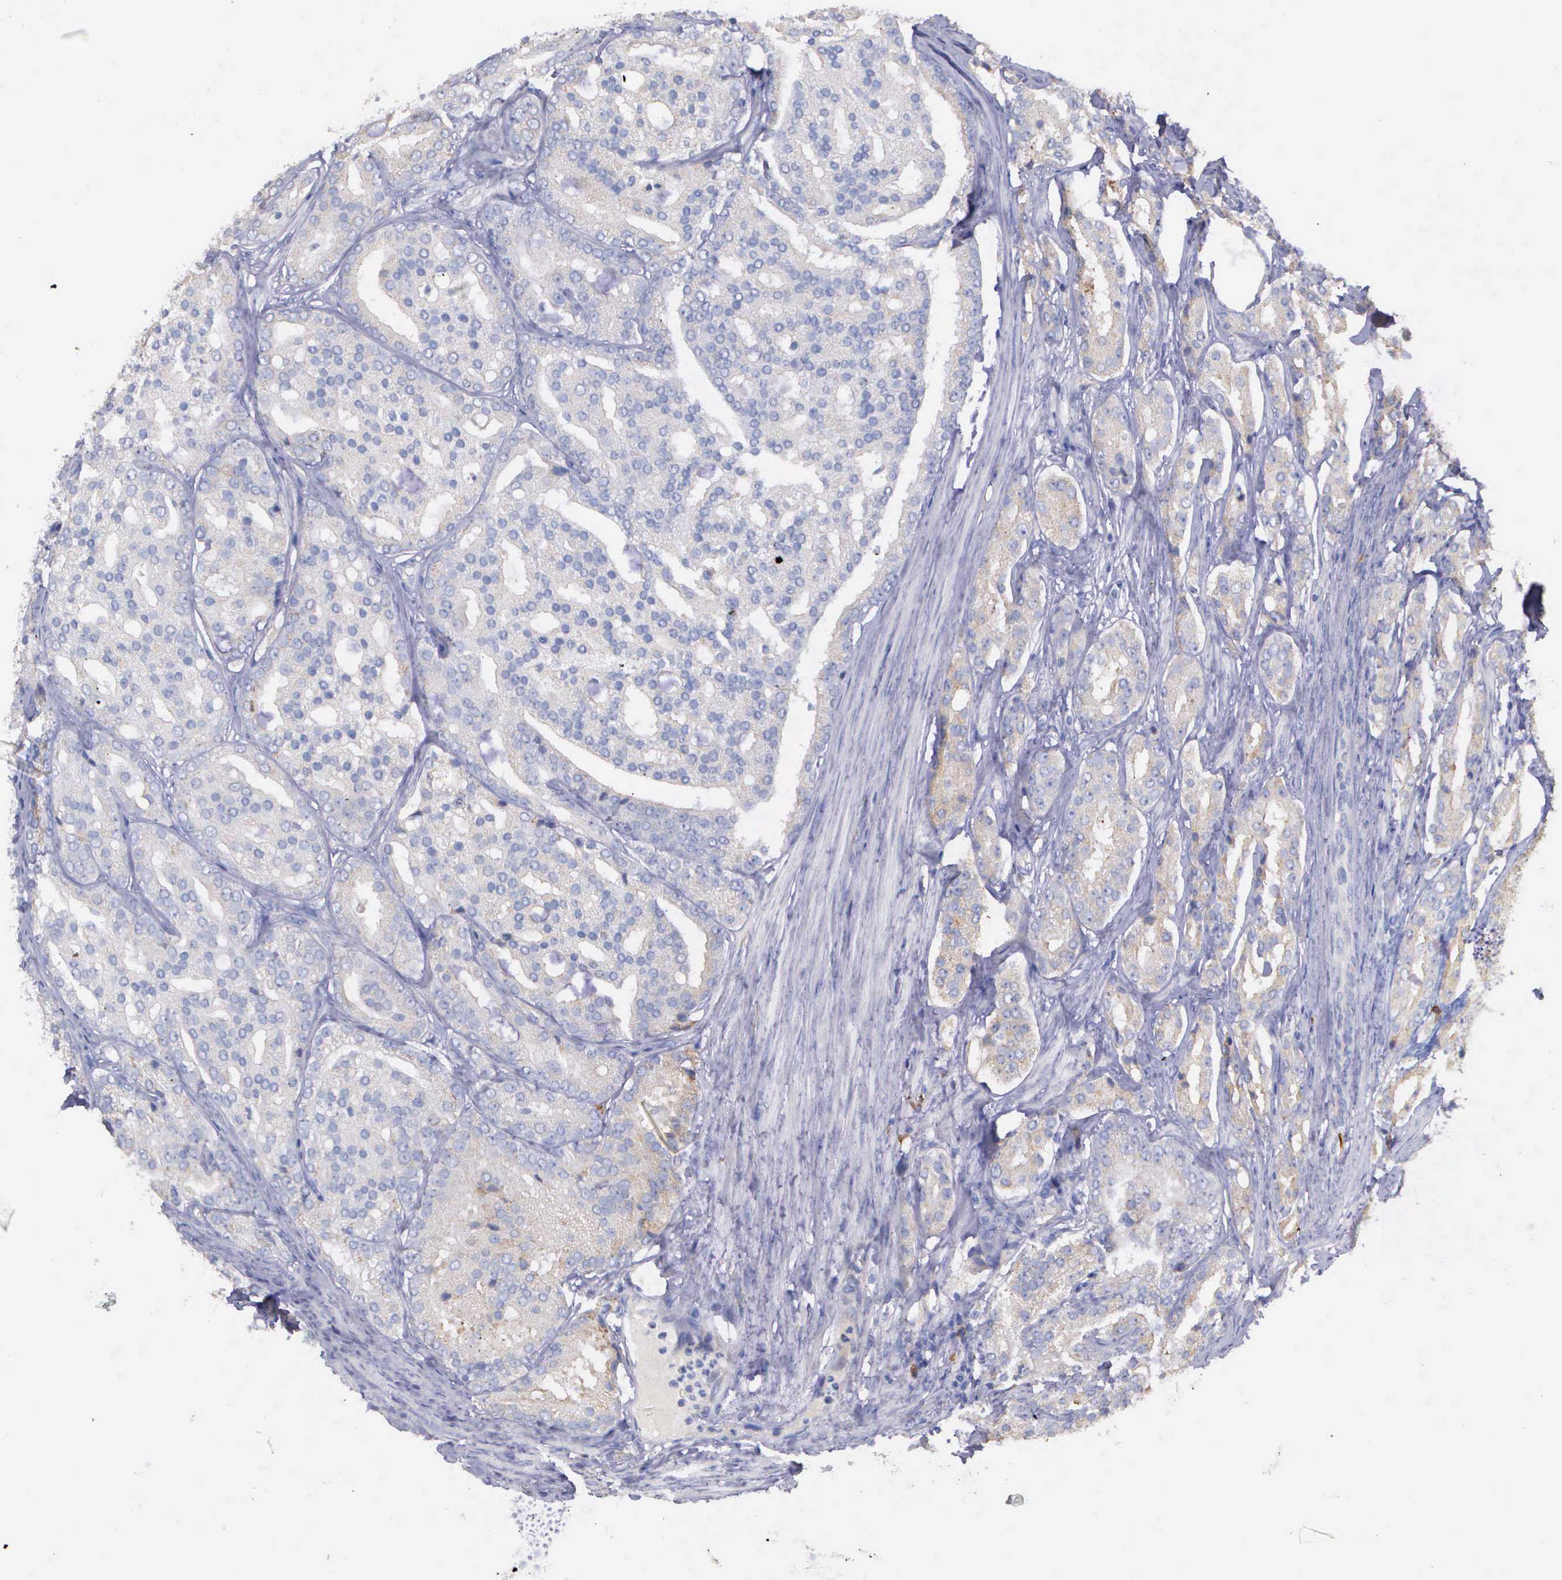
{"staining": {"intensity": "weak", "quantity": "25%-75%", "location": "cytoplasmic/membranous"}, "tissue": "prostate cancer", "cell_type": "Tumor cells", "image_type": "cancer", "snomed": [{"axis": "morphology", "description": "Adenocarcinoma, High grade"}, {"axis": "topography", "description": "Prostate"}], "caption": "An IHC micrograph of tumor tissue is shown. Protein staining in brown labels weak cytoplasmic/membranous positivity in prostate cancer (high-grade adenocarcinoma) within tumor cells.", "gene": "ZC3H12B", "patient": {"sex": "male", "age": 64}}